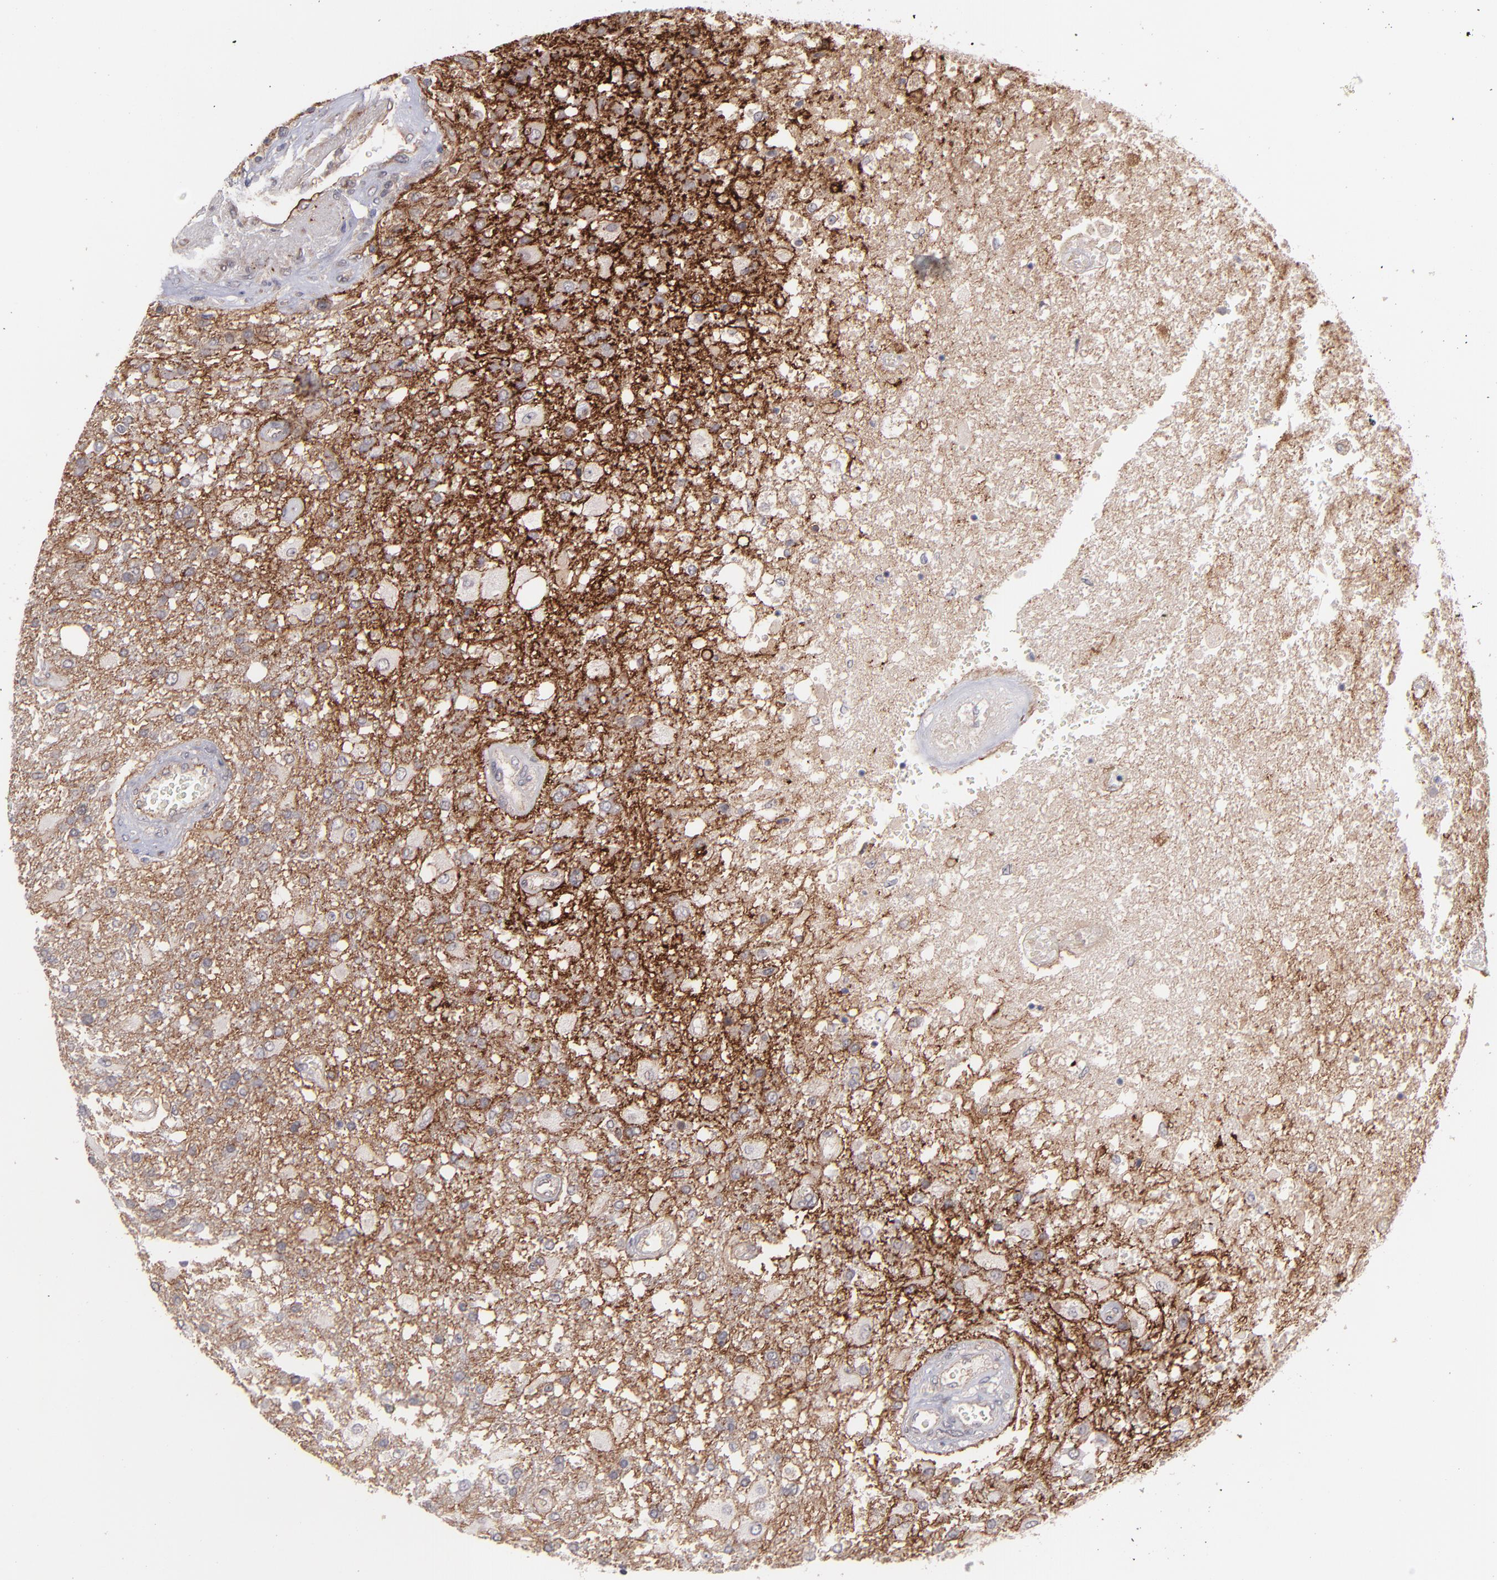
{"staining": {"intensity": "strong", "quantity": "25%-75%", "location": "cytoplasmic/membranous"}, "tissue": "glioma", "cell_type": "Tumor cells", "image_type": "cancer", "snomed": [{"axis": "morphology", "description": "Glioma, malignant, High grade"}, {"axis": "topography", "description": "Cerebral cortex"}], "caption": "Immunohistochemistry (IHC) histopathology image of neoplastic tissue: glioma stained using immunohistochemistry (IHC) reveals high levels of strong protein expression localized specifically in the cytoplasmic/membranous of tumor cells, appearing as a cytoplasmic/membranous brown color.", "gene": "ICAM1", "patient": {"sex": "male", "age": 79}}